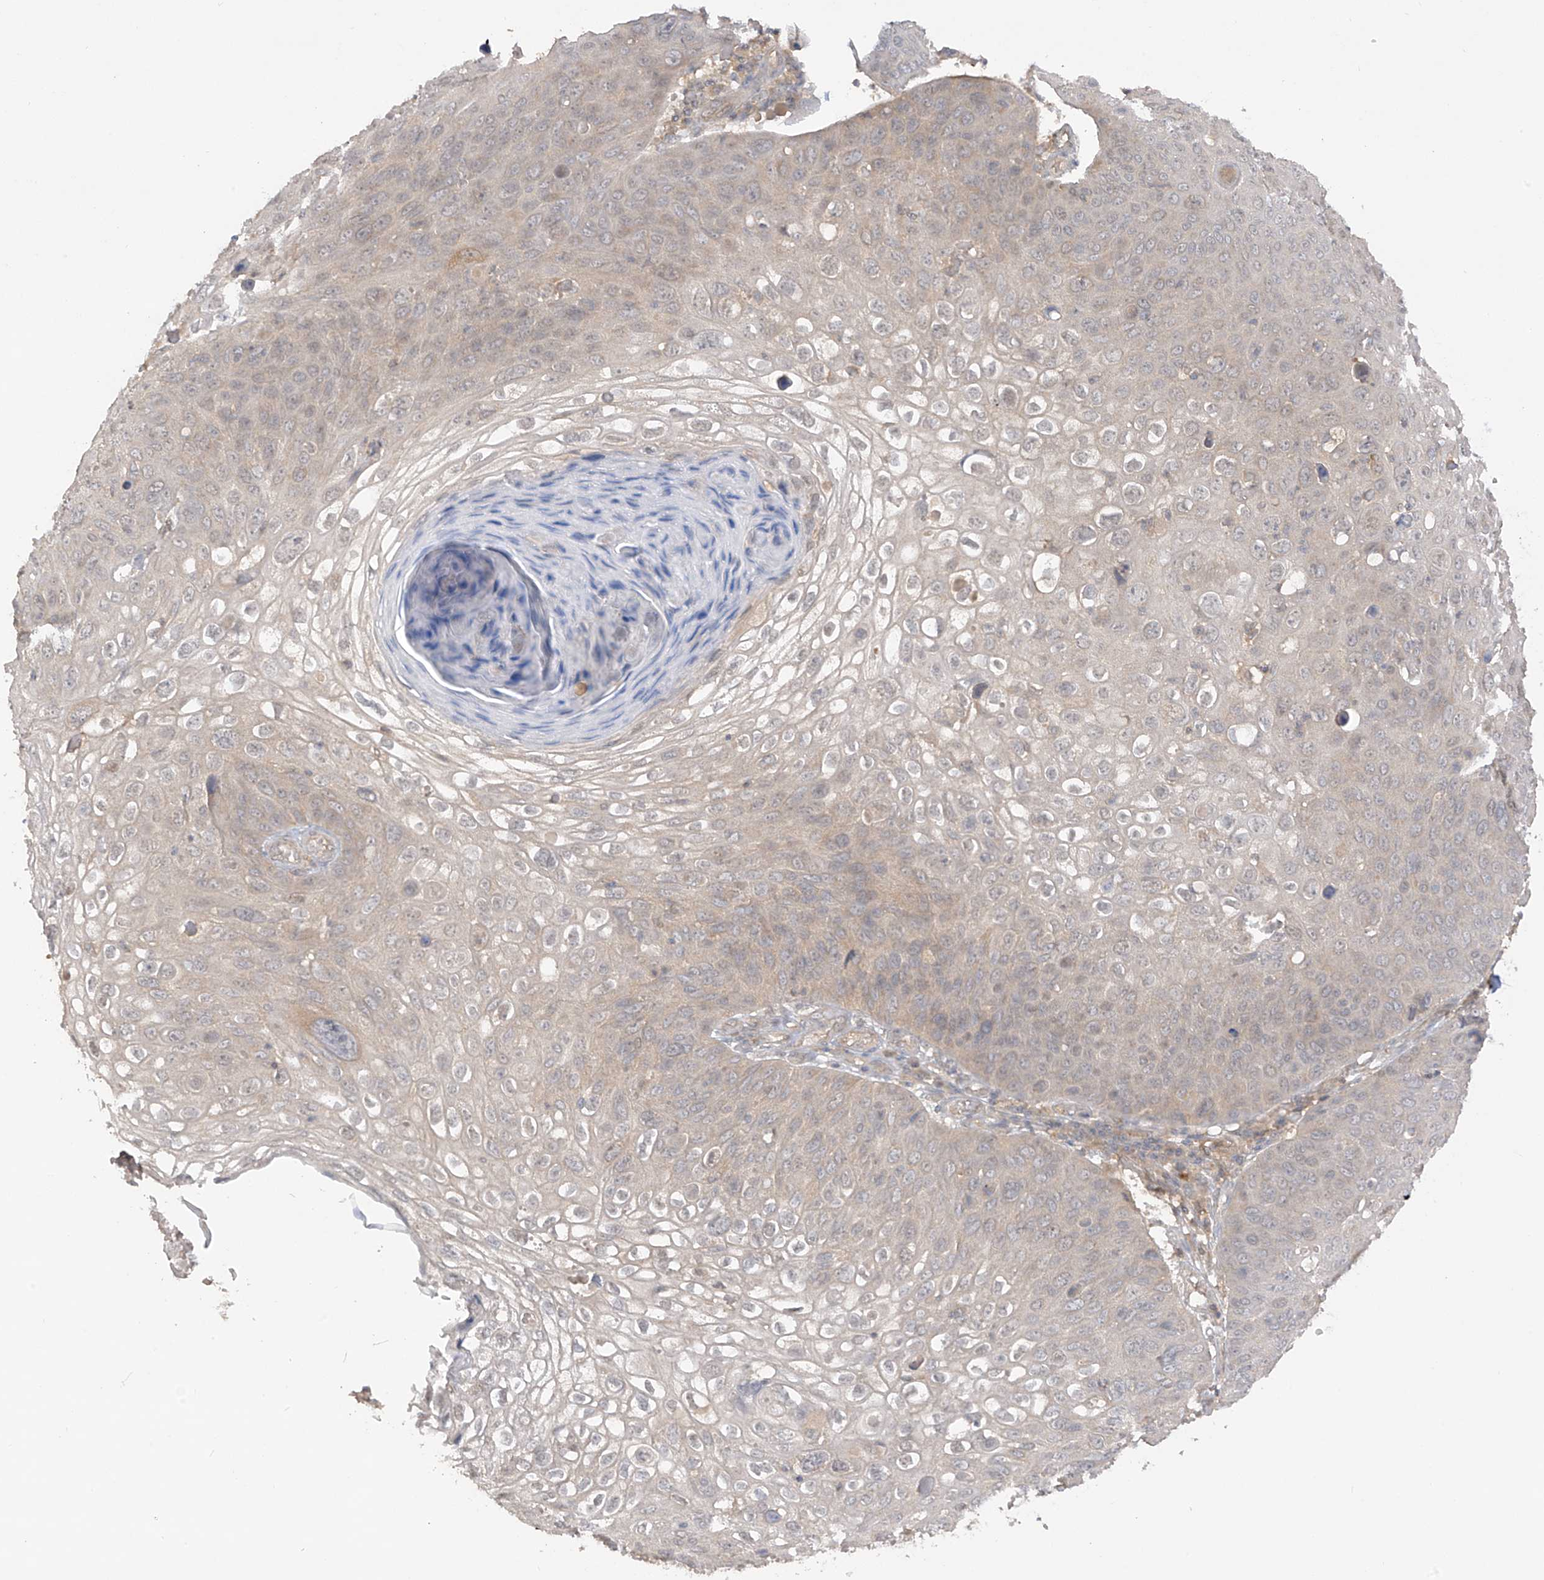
{"staining": {"intensity": "negative", "quantity": "none", "location": "none"}, "tissue": "skin cancer", "cell_type": "Tumor cells", "image_type": "cancer", "snomed": [{"axis": "morphology", "description": "Squamous cell carcinoma, NOS"}, {"axis": "topography", "description": "Skin"}], "caption": "A photomicrograph of human skin cancer is negative for staining in tumor cells.", "gene": "ANGEL2", "patient": {"sex": "female", "age": 90}}